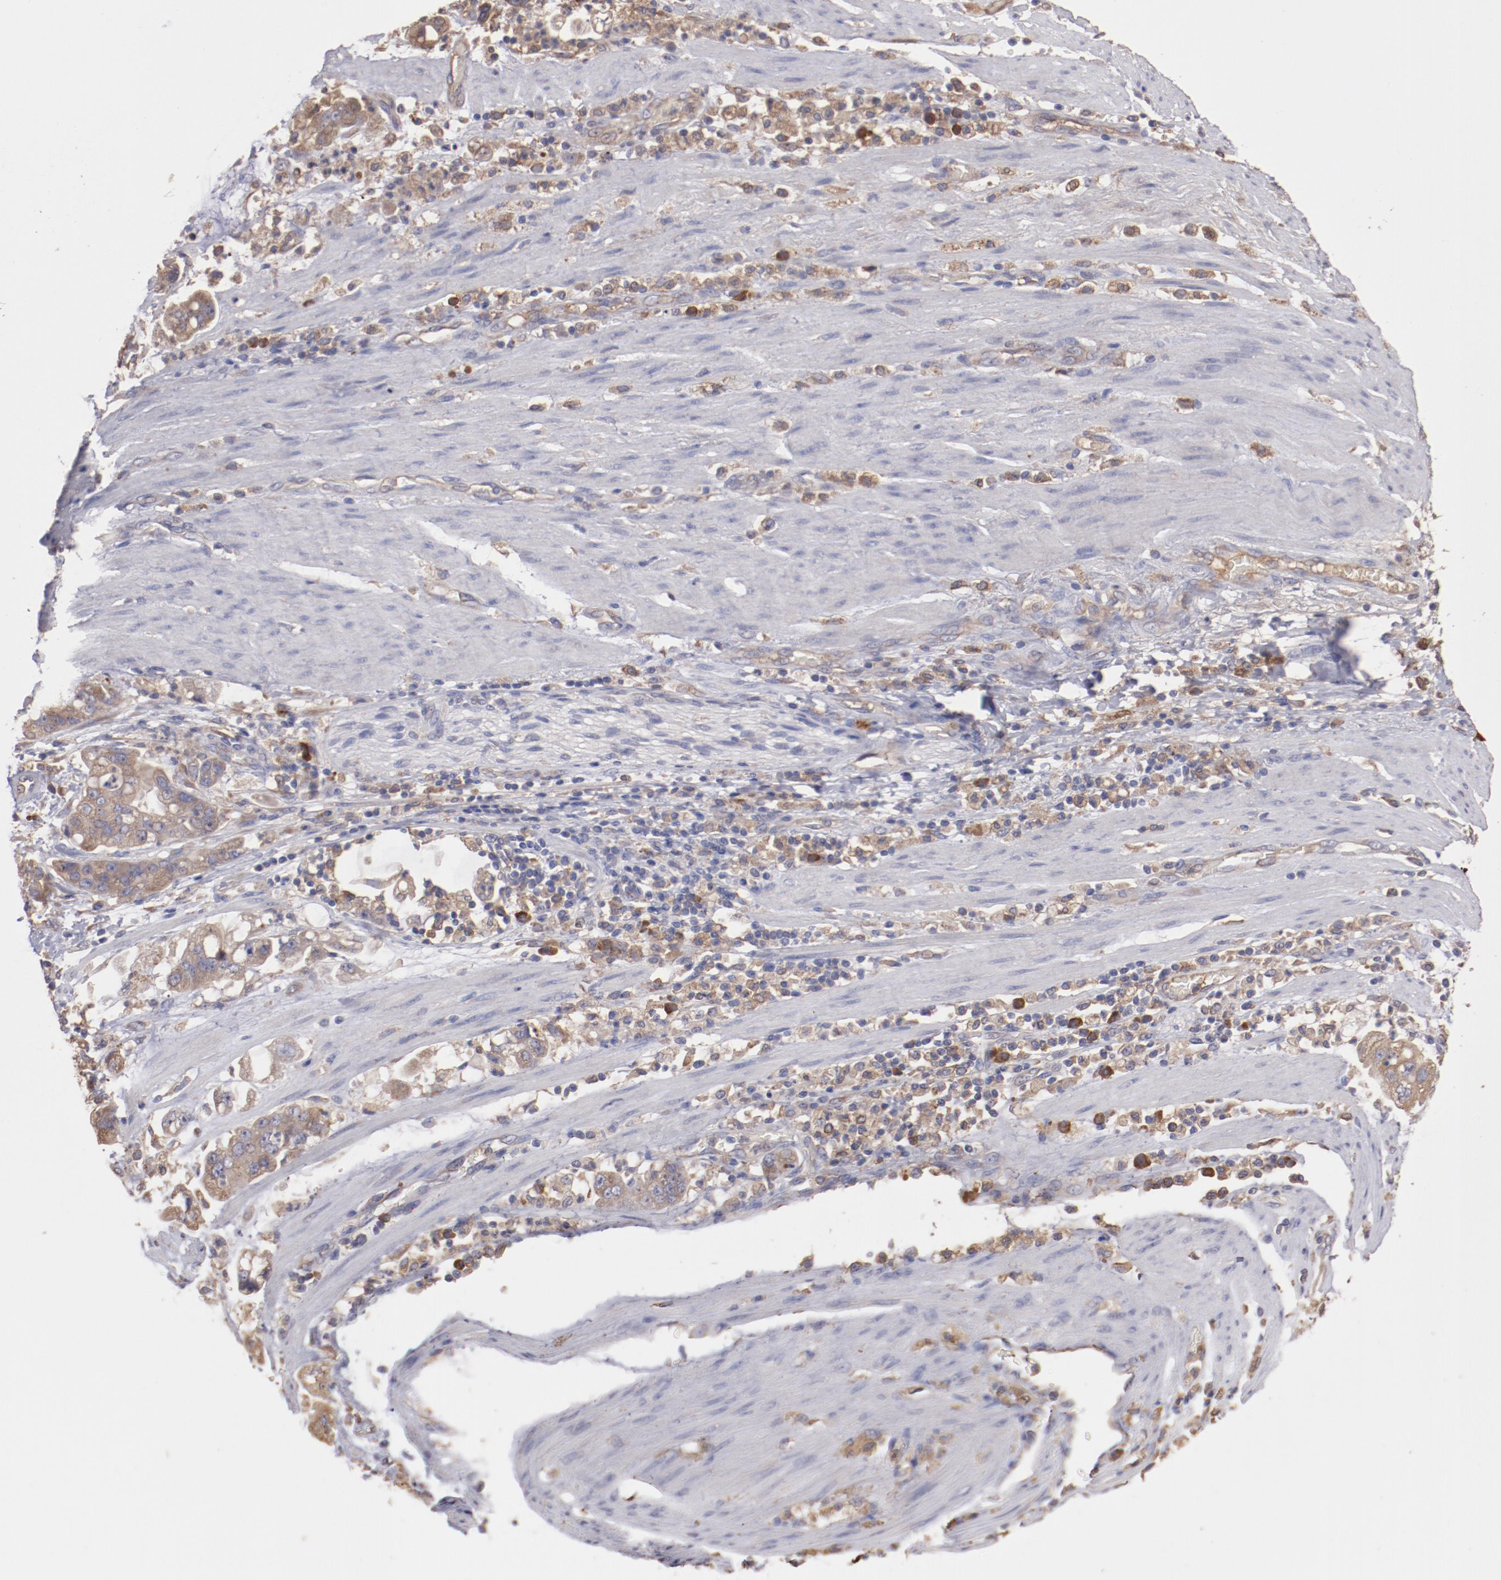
{"staining": {"intensity": "weak", "quantity": "25%-75%", "location": "cytoplasmic/membranous"}, "tissue": "stomach cancer", "cell_type": "Tumor cells", "image_type": "cancer", "snomed": [{"axis": "morphology", "description": "Adenocarcinoma, NOS"}, {"axis": "topography", "description": "Stomach"}], "caption": "DAB immunohistochemical staining of human adenocarcinoma (stomach) reveals weak cytoplasmic/membranous protein positivity in approximately 25%-75% of tumor cells.", "gene": "NFKBIE", "patient": {"sex": "male", "age": 62}}